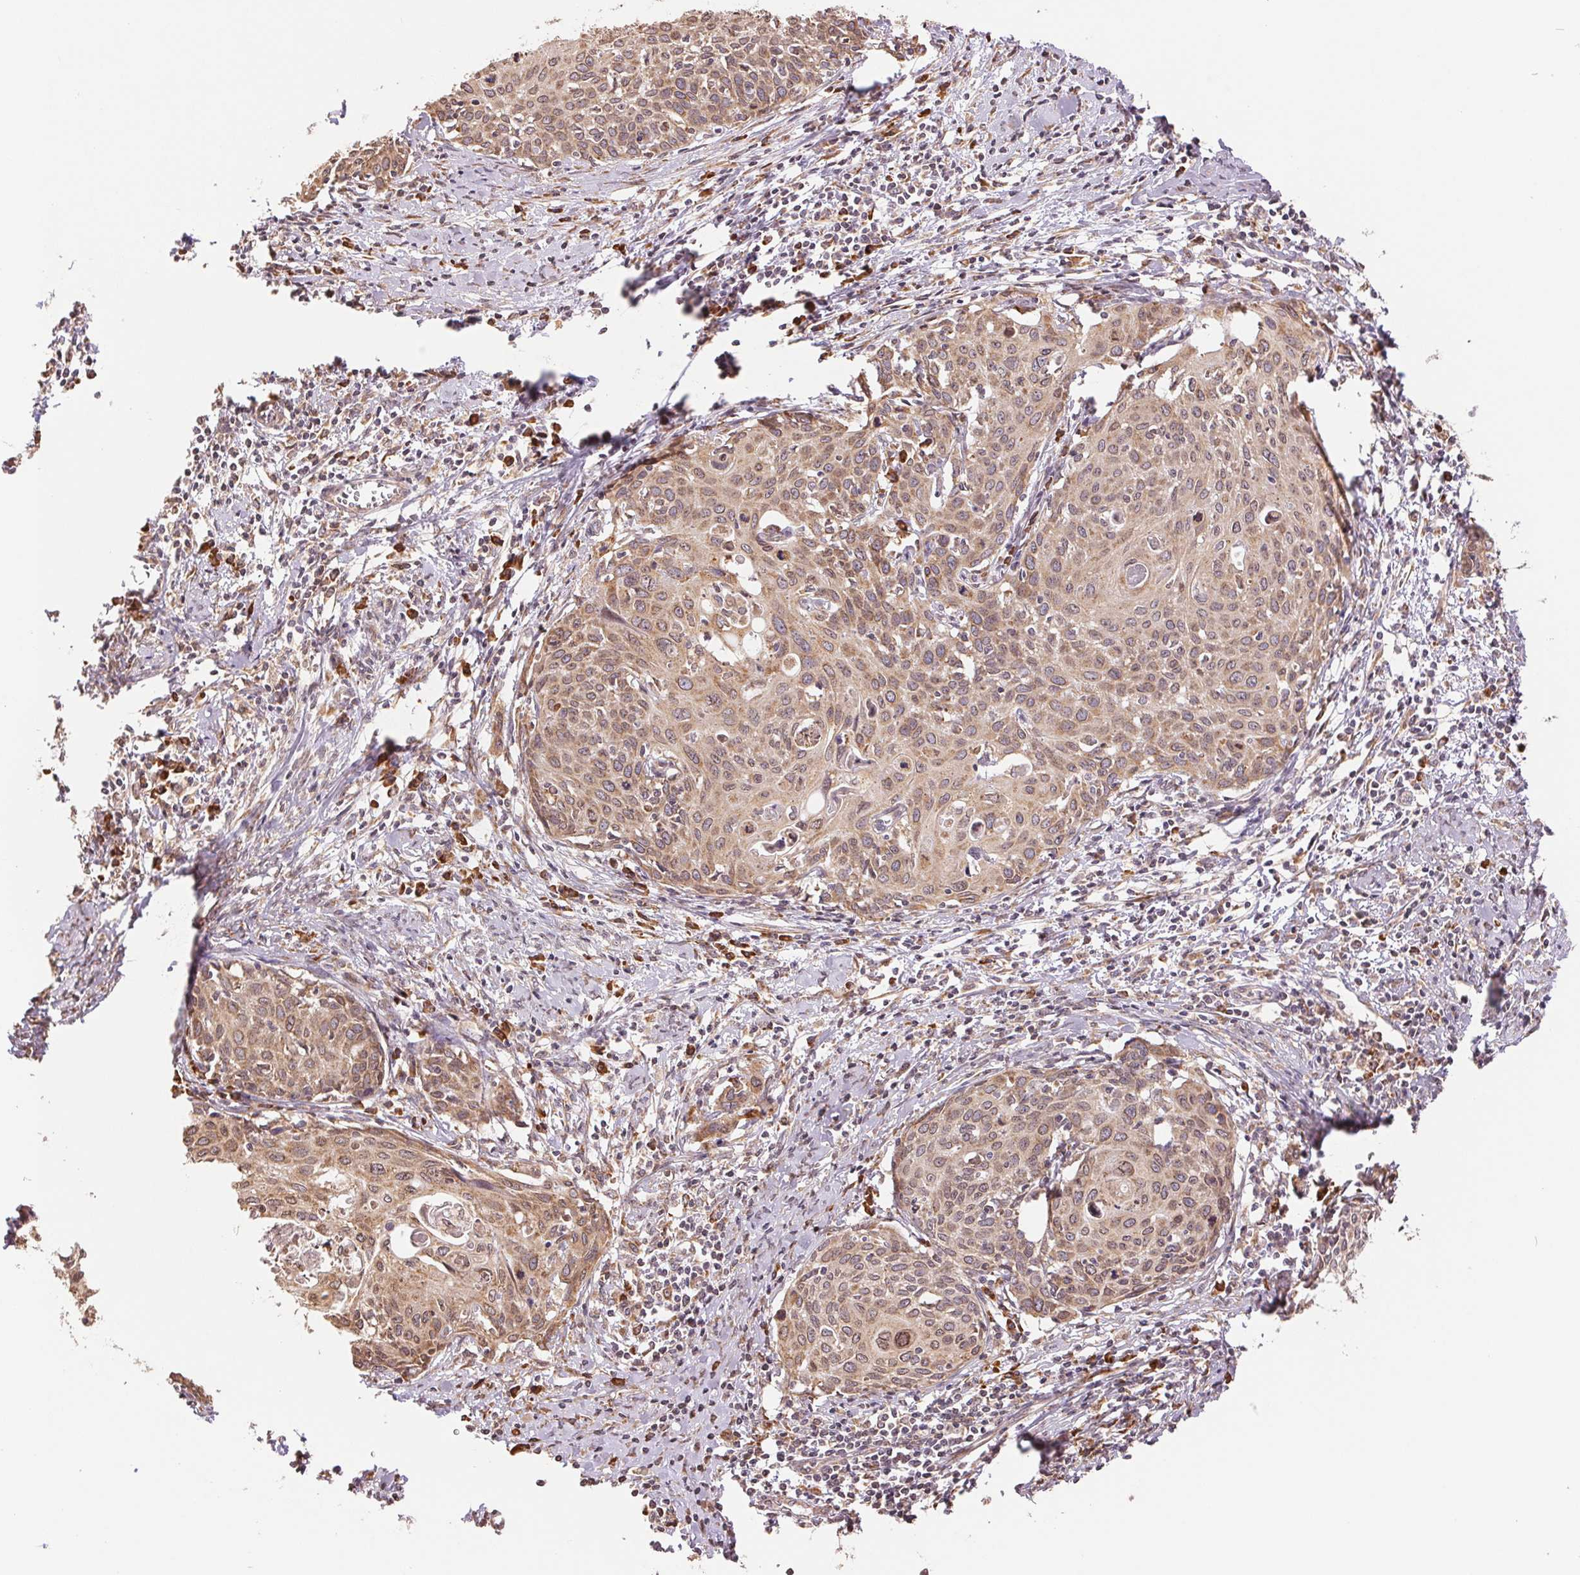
{"staining": {"intensity": "weak", "quantity": ">75%", "location": "cytoplasmic/membranous"}, "tissue": "cervical cancer", "cell_type": "Tumor cells", "image_type": "cancer", "snomed": [{"axis": "morphology", "description": "Squamous cell carcinoma, NOS"}, {"axis": "topography", "description": "Cervix"}], "caption": "Brown immunohistochemical staining in human squamous cell carcinoma (cervical) demonstrates weak cytoplasmic/membranous expression in about >75% of tumor cells.", "gene": "RPN1", "patient": {"sex": "female", "age": 62}}